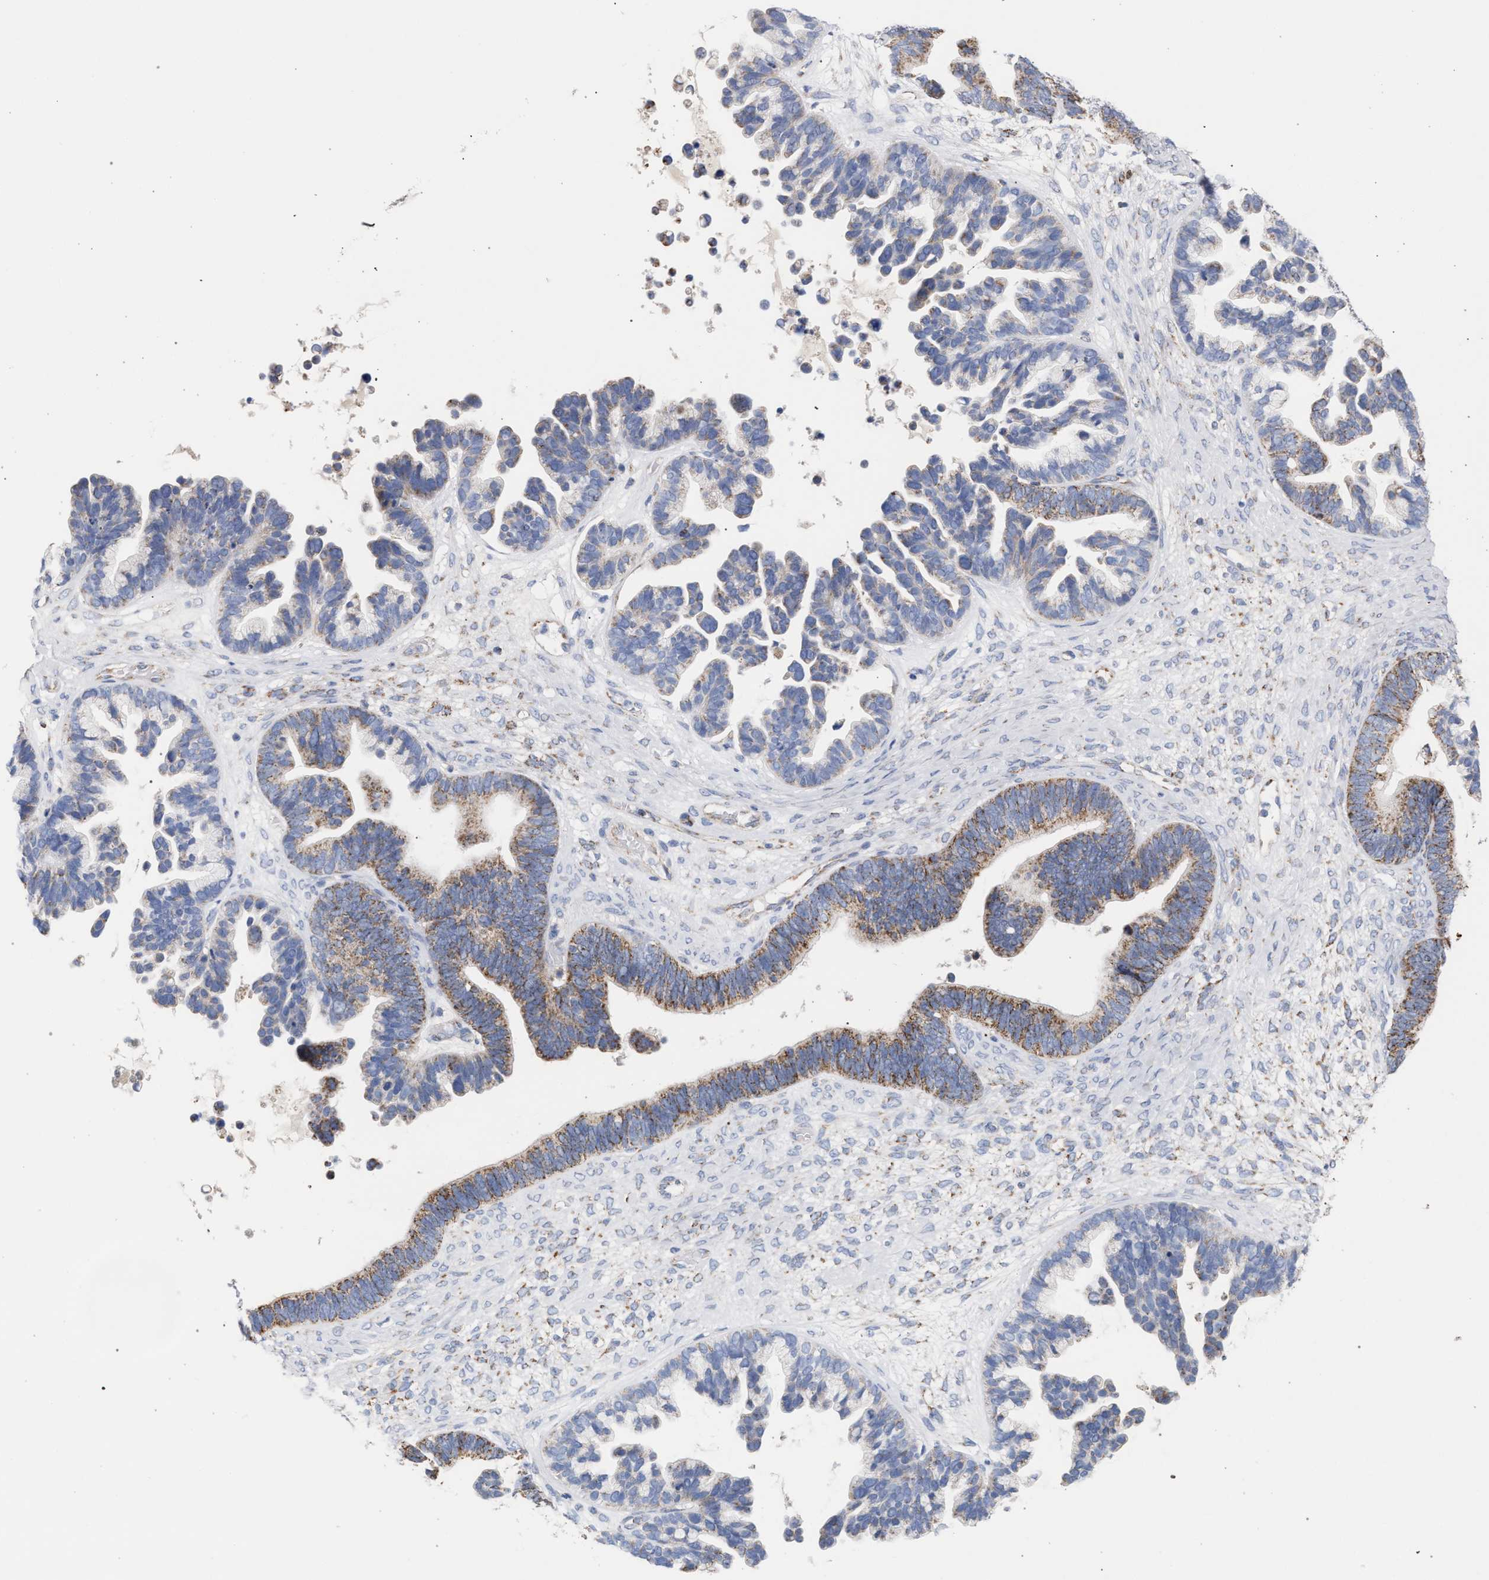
{"staining": {"intensity": "moderate", "quantity": "25%-75%", "location": "cytoplasmic/membranous"}, "tissue": "ovarian cancer", "cell_type": "Tumor cells", "image_type": "cancer", "snomed": [{"axis": "morphology", "description": "Cystadenocarcinoma, serous, NOS"}, {"axis": "topography", "description": "Ovary"}], "caption": "Immunohistochemistry (DAB) staining of ovarian cancer (serous cystadenocarcinoma) shows moderate cytoplasmic/membranous protein staining in approximately 25%-75% of tumor cells.", "gene": "ECI2", "patient": {"sex": "female", "age": 56}}